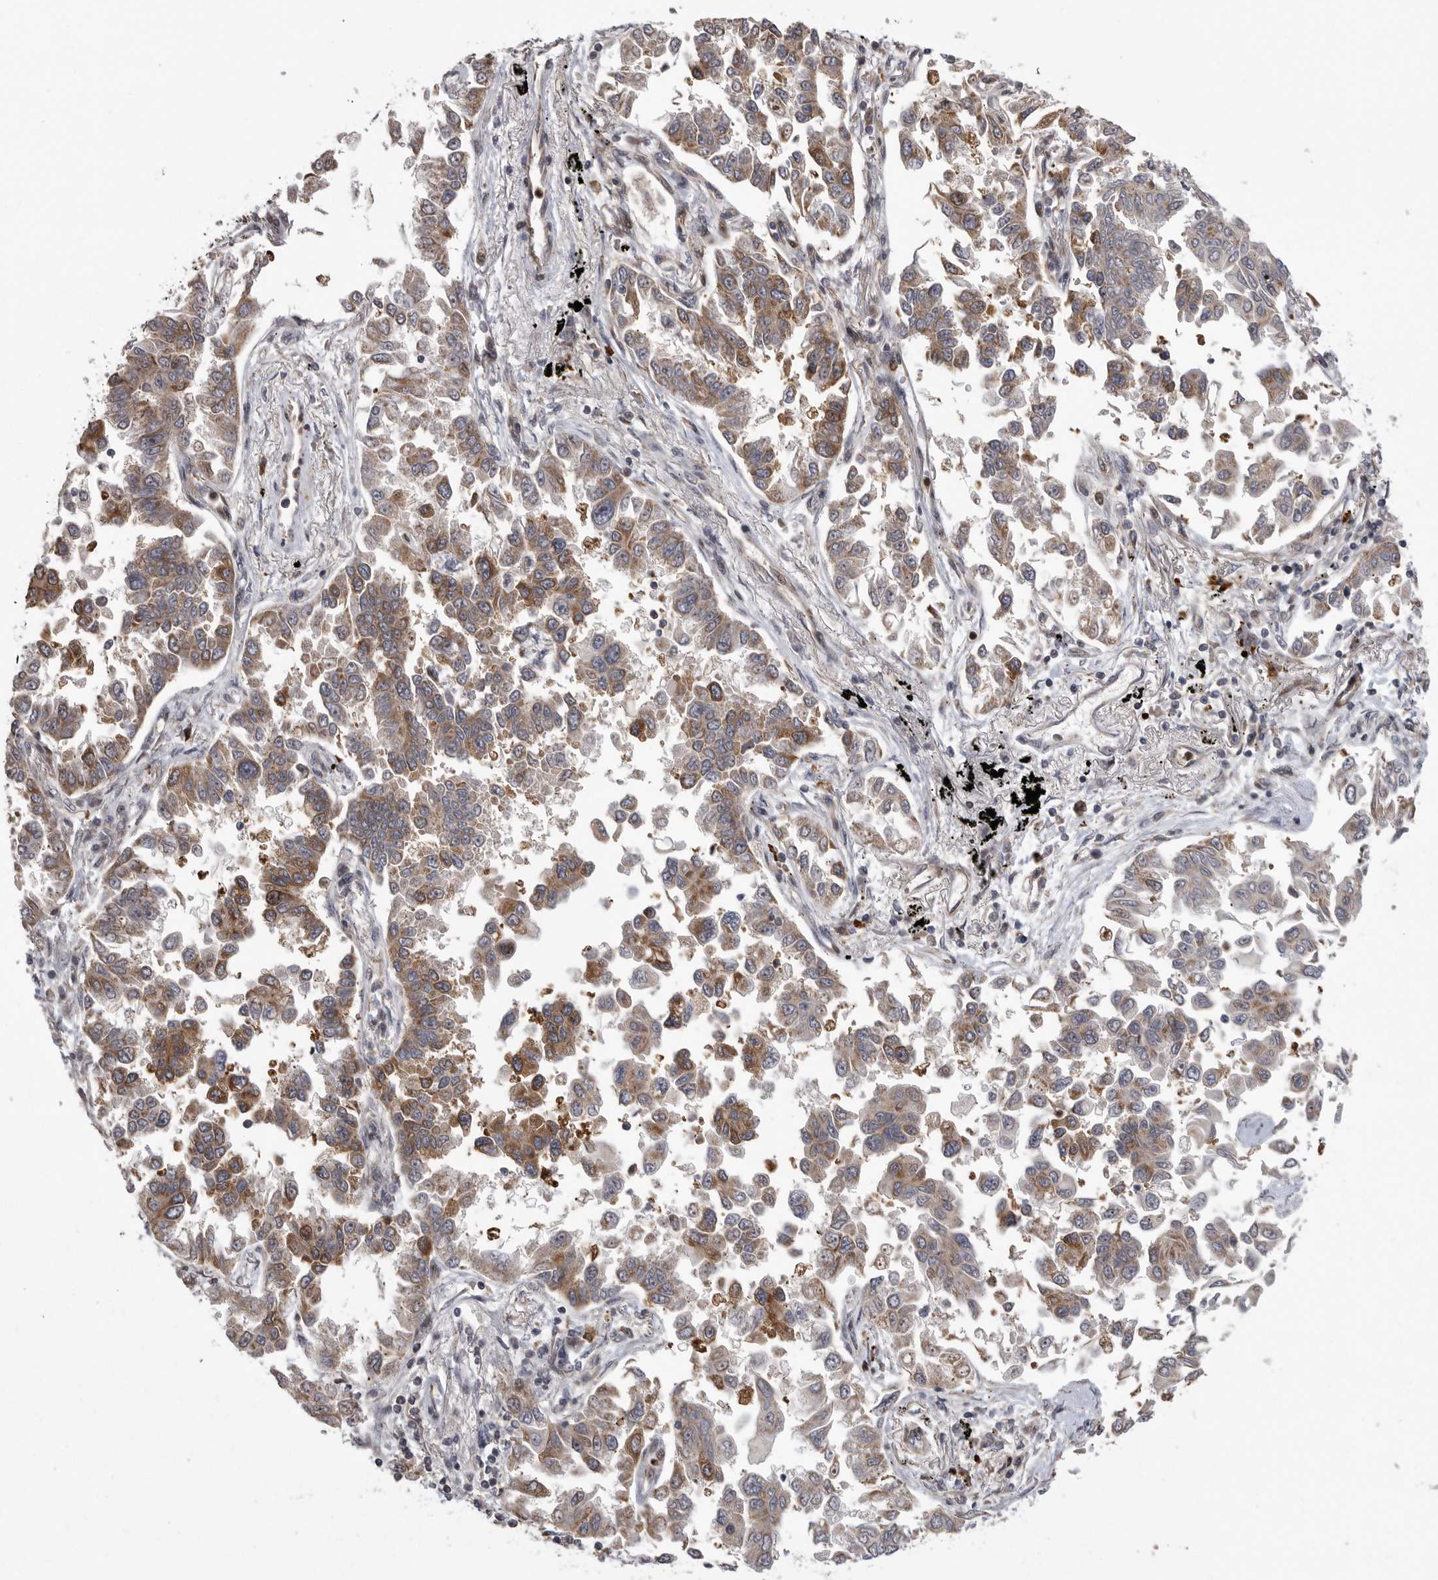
{"staining": {"intensity": "moderate", "quantity": ">75%", "location": "cytoplasmic/membranous"}, "tissue": "lung cancer", "cell_type": "Tumor cells", "image_type": "cancer", "snomed": [{"axis": "morphology", "description": "Adenocarcinoma, NOS"}, {"axis": "topography", "description": "Lung"}], "caption": "A photomicrograph of lung cancer (adenocarcinoma) stained for a protein reveals moderate cytoplasmic/membranous brown staining in tumor cells.", "gene": "OXR1", "patient": {"sex": "female", "age": 67}}